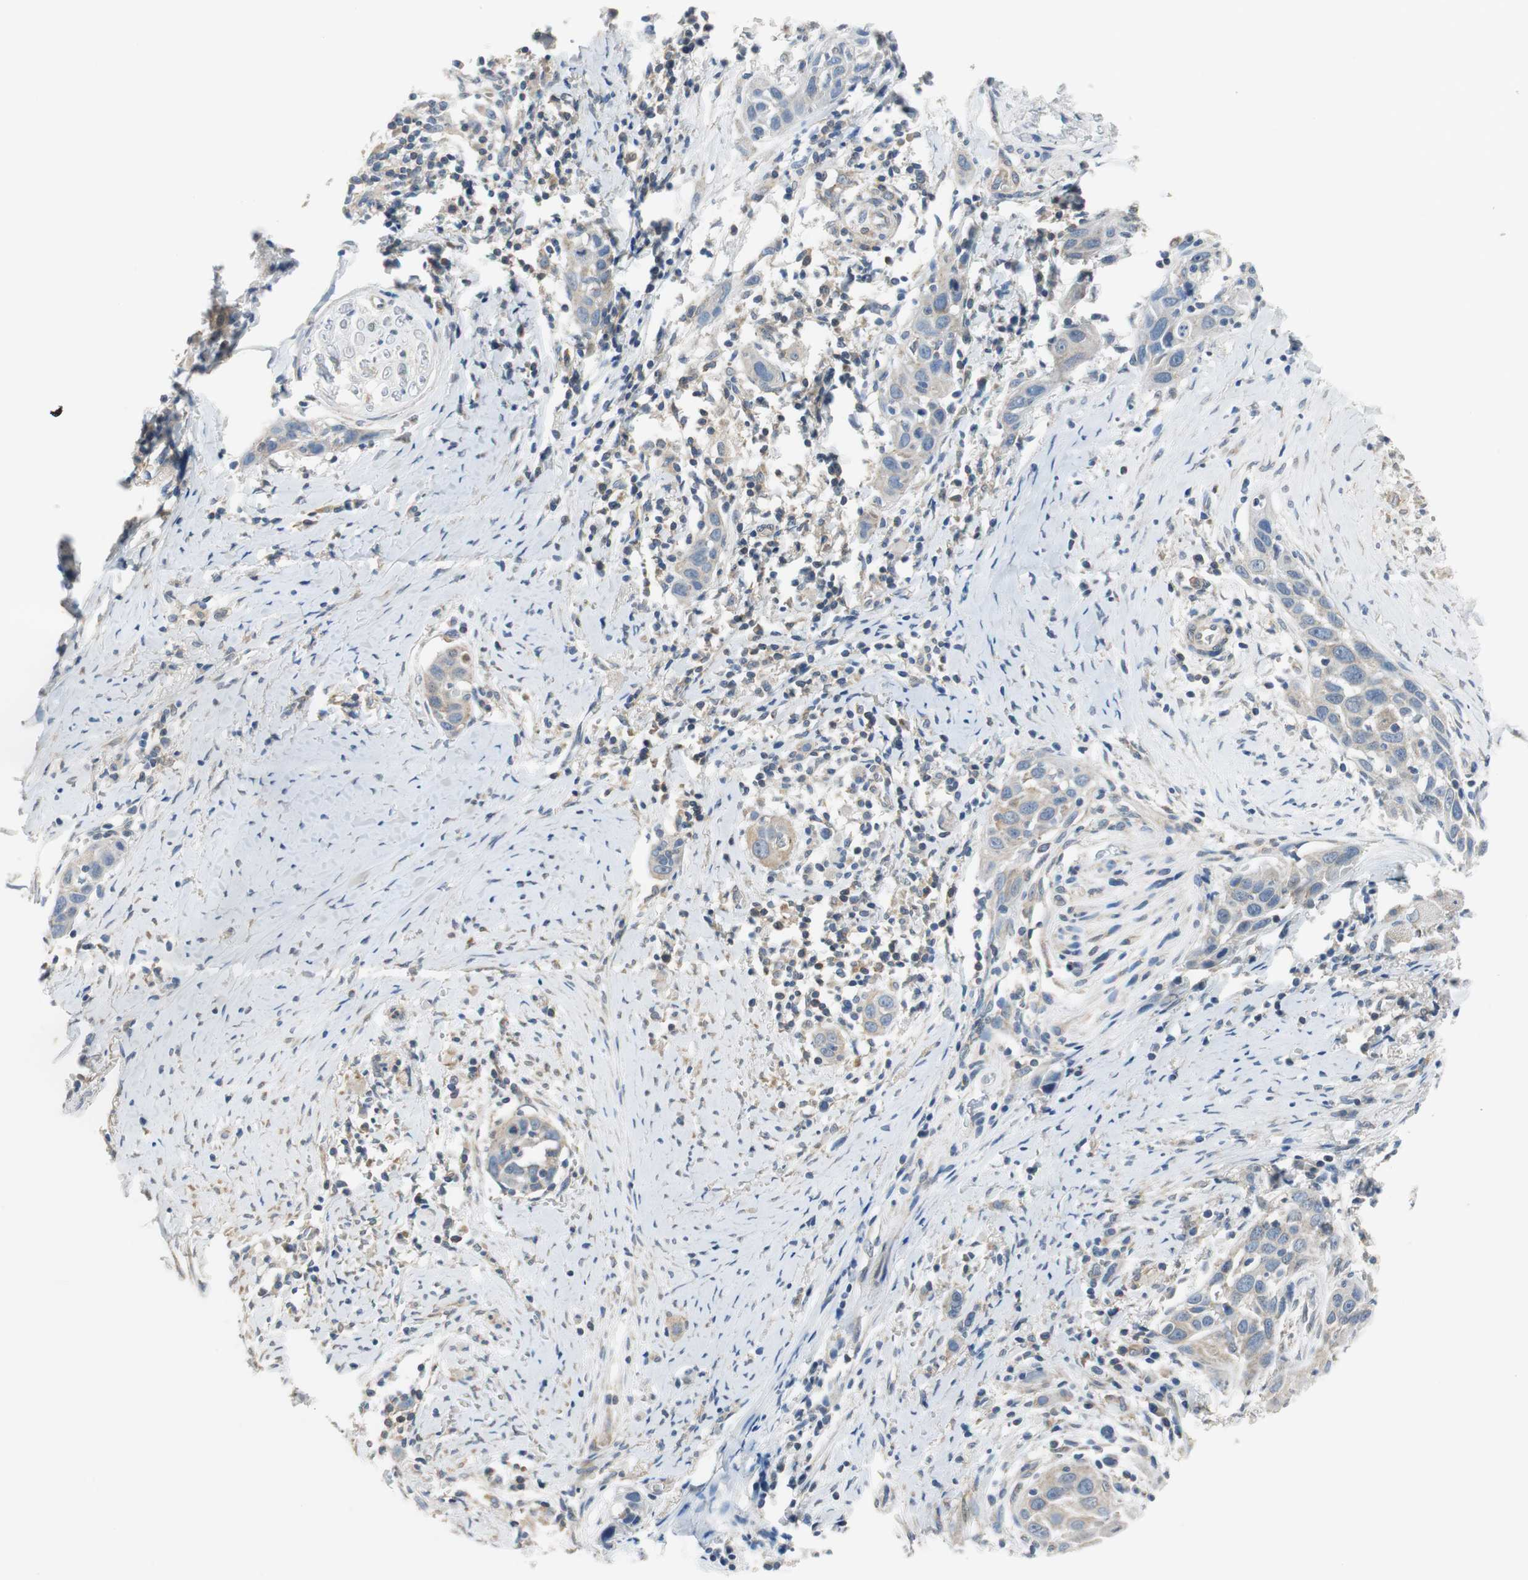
{"staining": {"intensity": "moderate", "quantity": ">75%", "location": "cytoplasmic/membranous"}, "tissue": "head and neck cancer", "cell_type": "Tumor cells", "image_type": "cancer", "snomed": [{"axis": "morphology", "description": "Normal tissue, NOS"}, {"axis": "morphology", "description": "Squamous cell carcinoma, NOS"}, {"axis": "topography", "description": "Oral tissue"}, {"axis": "topography", "description": "Head-Neck"}], "caption": "High-magnification brightfield microscopy of squamous cell carcinoma (head and neck) stained with DAB (brown) and counterstained with hematoxylin (blue). tumor cells exhibit moderate cytoplasmic/membranous expression is present in approximately>75% of cells. The protein of interest is stained brown, and the nuclei are stained in blue (DAB (3,3'-diaminobenzidine) IHC with brightfield microscopy, high magnification).", "gene": "CNOT3", "patient": {"sex": "female", "age": 50}}